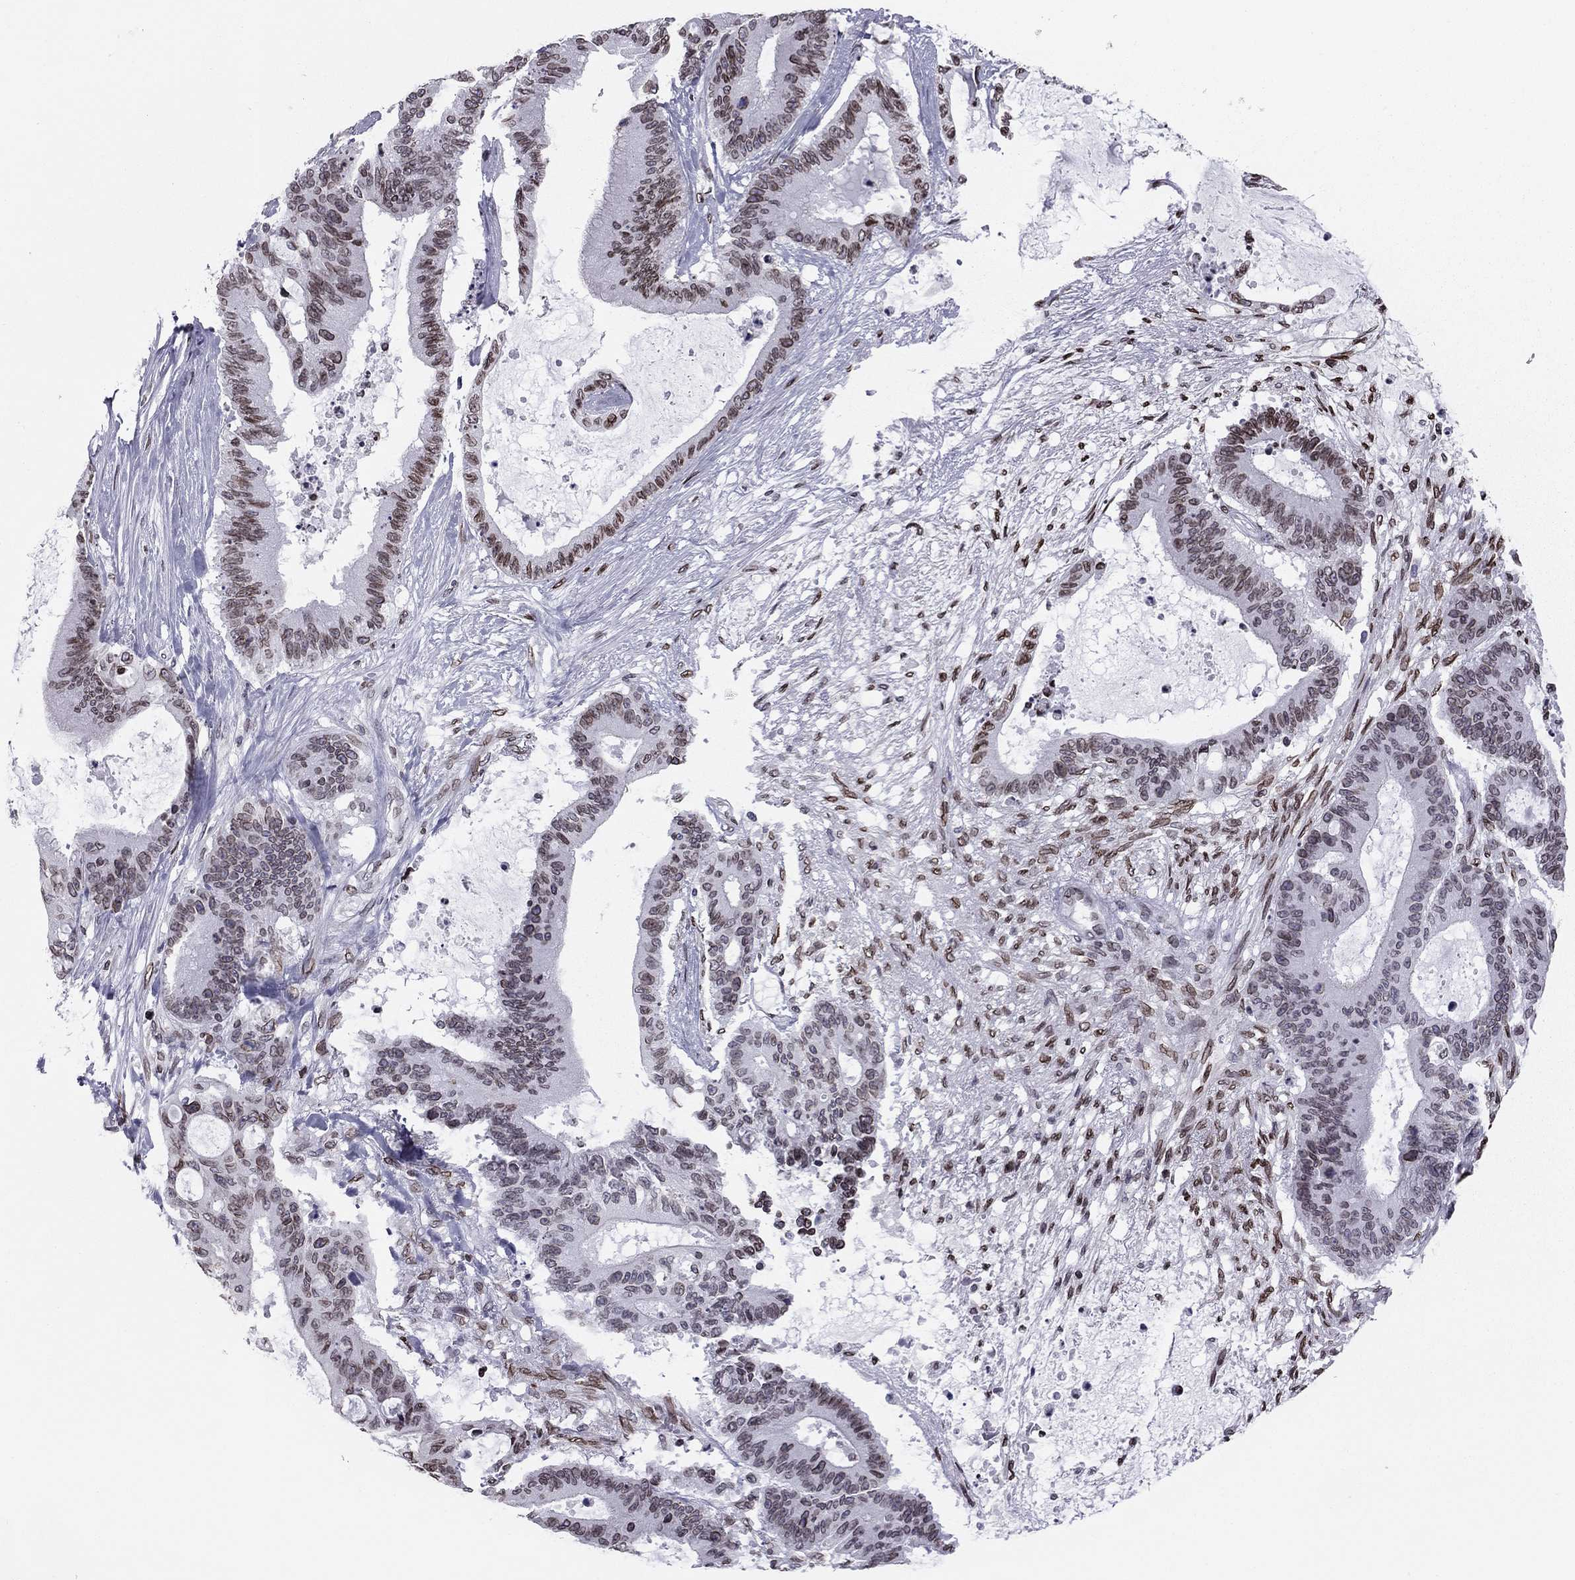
{"staining": {"intensity": "weak", "quantity": ">75%", "location": "cytoplasmic/membranous,nuclear"}, "tissue": "liver cancer", "cell_type": "Tumor cells", "image_type": "cancer", "snomed": [{"axis": "morphology", "description": "Normal tissue, NOS"}, {"axis": "morphology", "description": "Cholangiocarcinoma"}, {"axis": "topography", "description": "Liver"}, {"axis": "topography", "description": "Peripheral nerve tissue"}], "caption": "Immunohistochemical staining of liver cholangiocarcinoma reveals weak cytoplasmic/membranous and nuclear protein expression in about >75% of tumor cells. Using DAB (3,3'-diaminobenzidine) (brown) and hematoxylin (blue) stains, captured at high magnification using brightfield microscopy.", "gene": "ESPL1", "patient": {"sex": "female", "age": 73}}